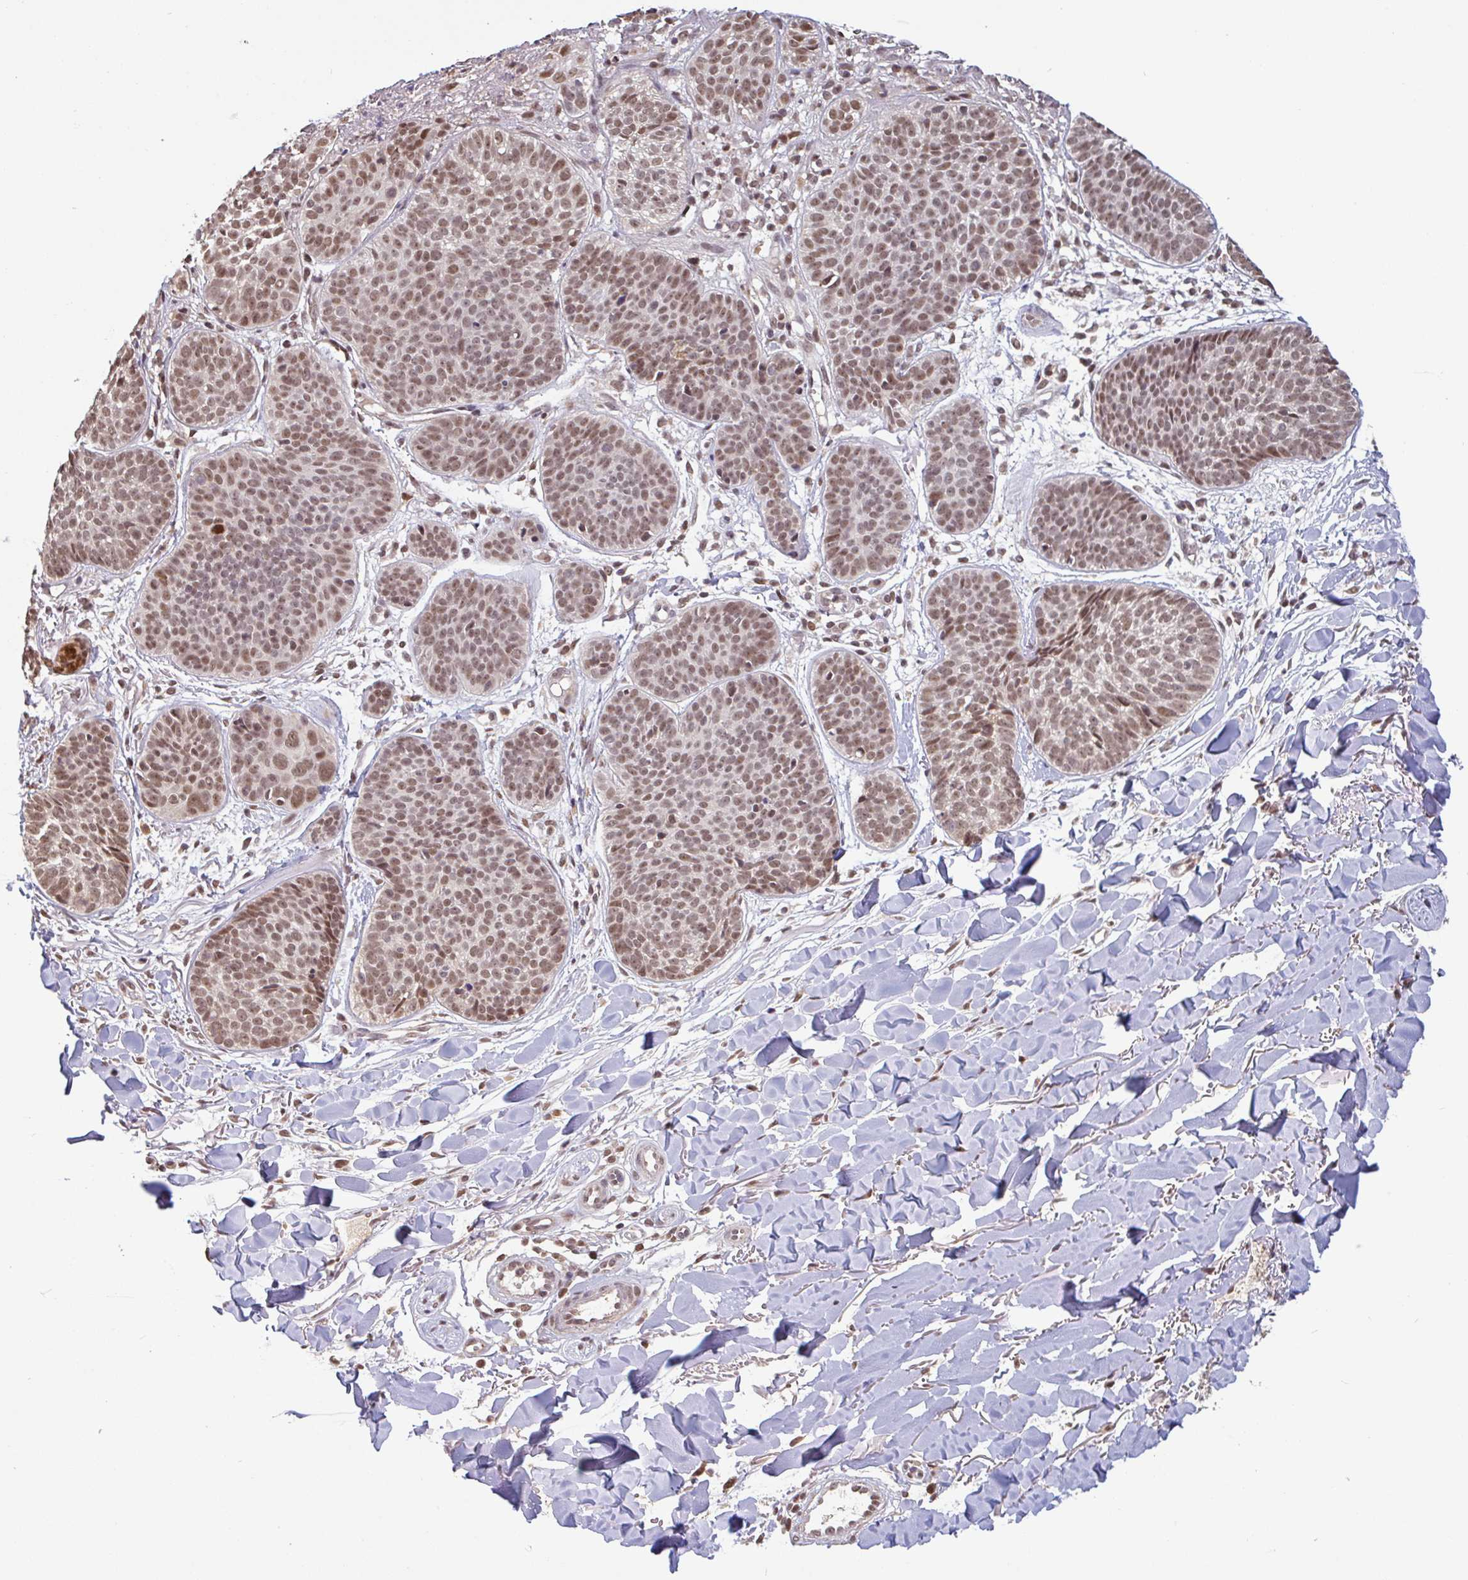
{"staining": {"intensity": "moderate", "quantity": ">75%", "location": "nuclear"}, "tissue": "skin cancer", "cell_type": "Tumor cells", "image_type": "cancer", "snomed": [{"axis": "morphology", "description": "Basal cell carcinoma"}, {"axis": "topography", "description": "Skin"}, {"axis": "topography", "description": "Skin of neck"}, {"axis": "topography", "description": "Skin of shoulder"}, {"axis": "topography", "description": "Skin of back"}], "caption": "DAB (3,3'-diaminobenzidine) immunohistochemical staining of human skin basal cell carcinoma demonstrates moderate nuclear protein expression in approximately >75% of tumor cells. Immunohistochemistry (ihc) stains the protein in brown and the nuclei are stained blue.", "gene": "DR1", "patient": {"sex": "male", "age": 80}}